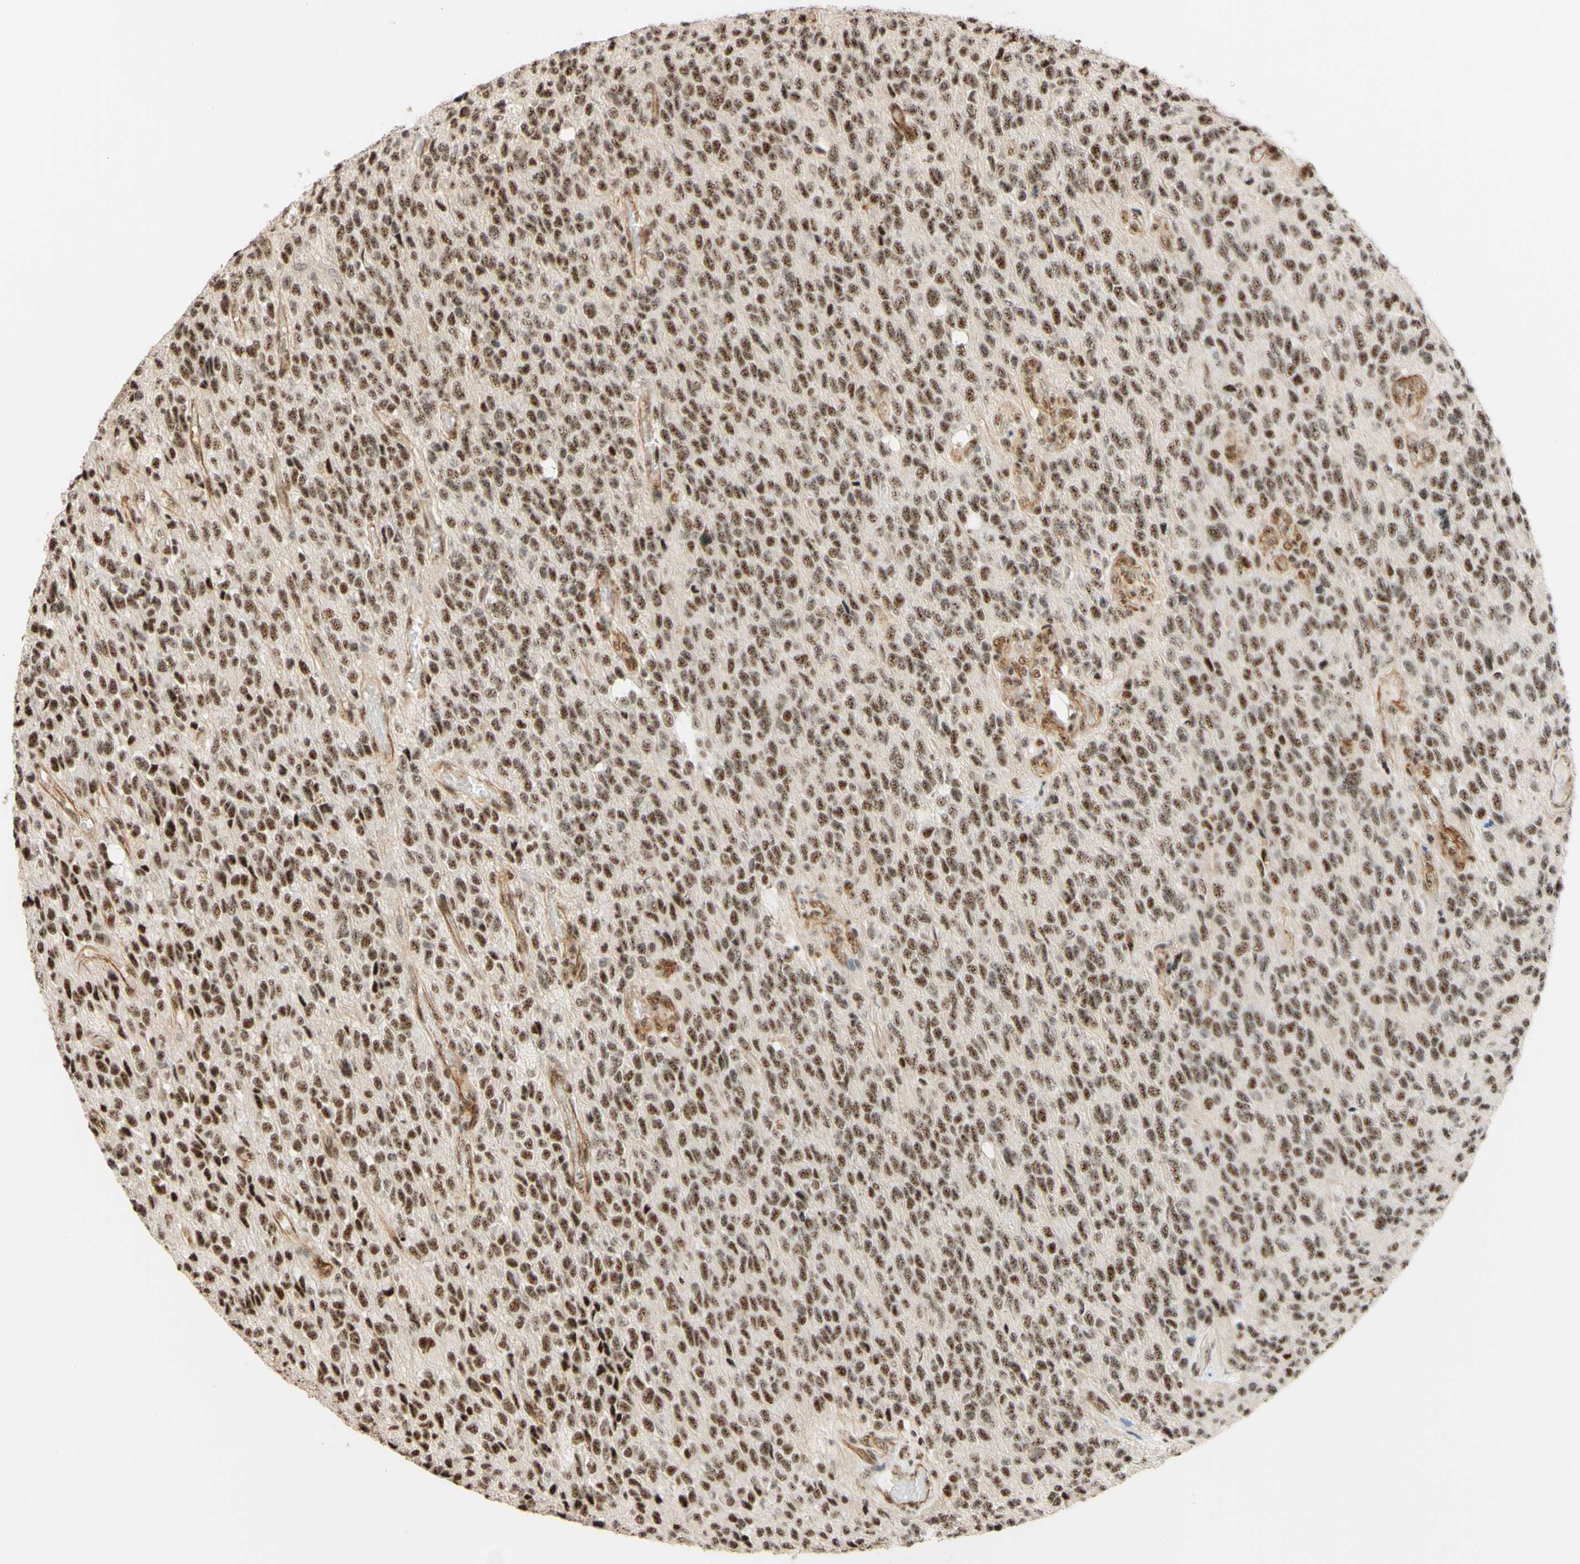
{"staining": {"intensity": "strong", "quantity": ">75%", "location": "nuclear"}, "tissue": "glioma", "cell_type": "Tumor cells", "image_type": "cancer", "snomed": [{"axis": "morphology", "description": "Glioma, malignant, High grade"}, {"axis": "topography", "description": "pancreas cauda"}], "caption": "Brown immunohistochemical staining in glioma demonstrates strong nuclear positivity in approximately >75% of tumor cells.", "gene": "SAP18", "patient": {"sex": "male", "age": 60}}